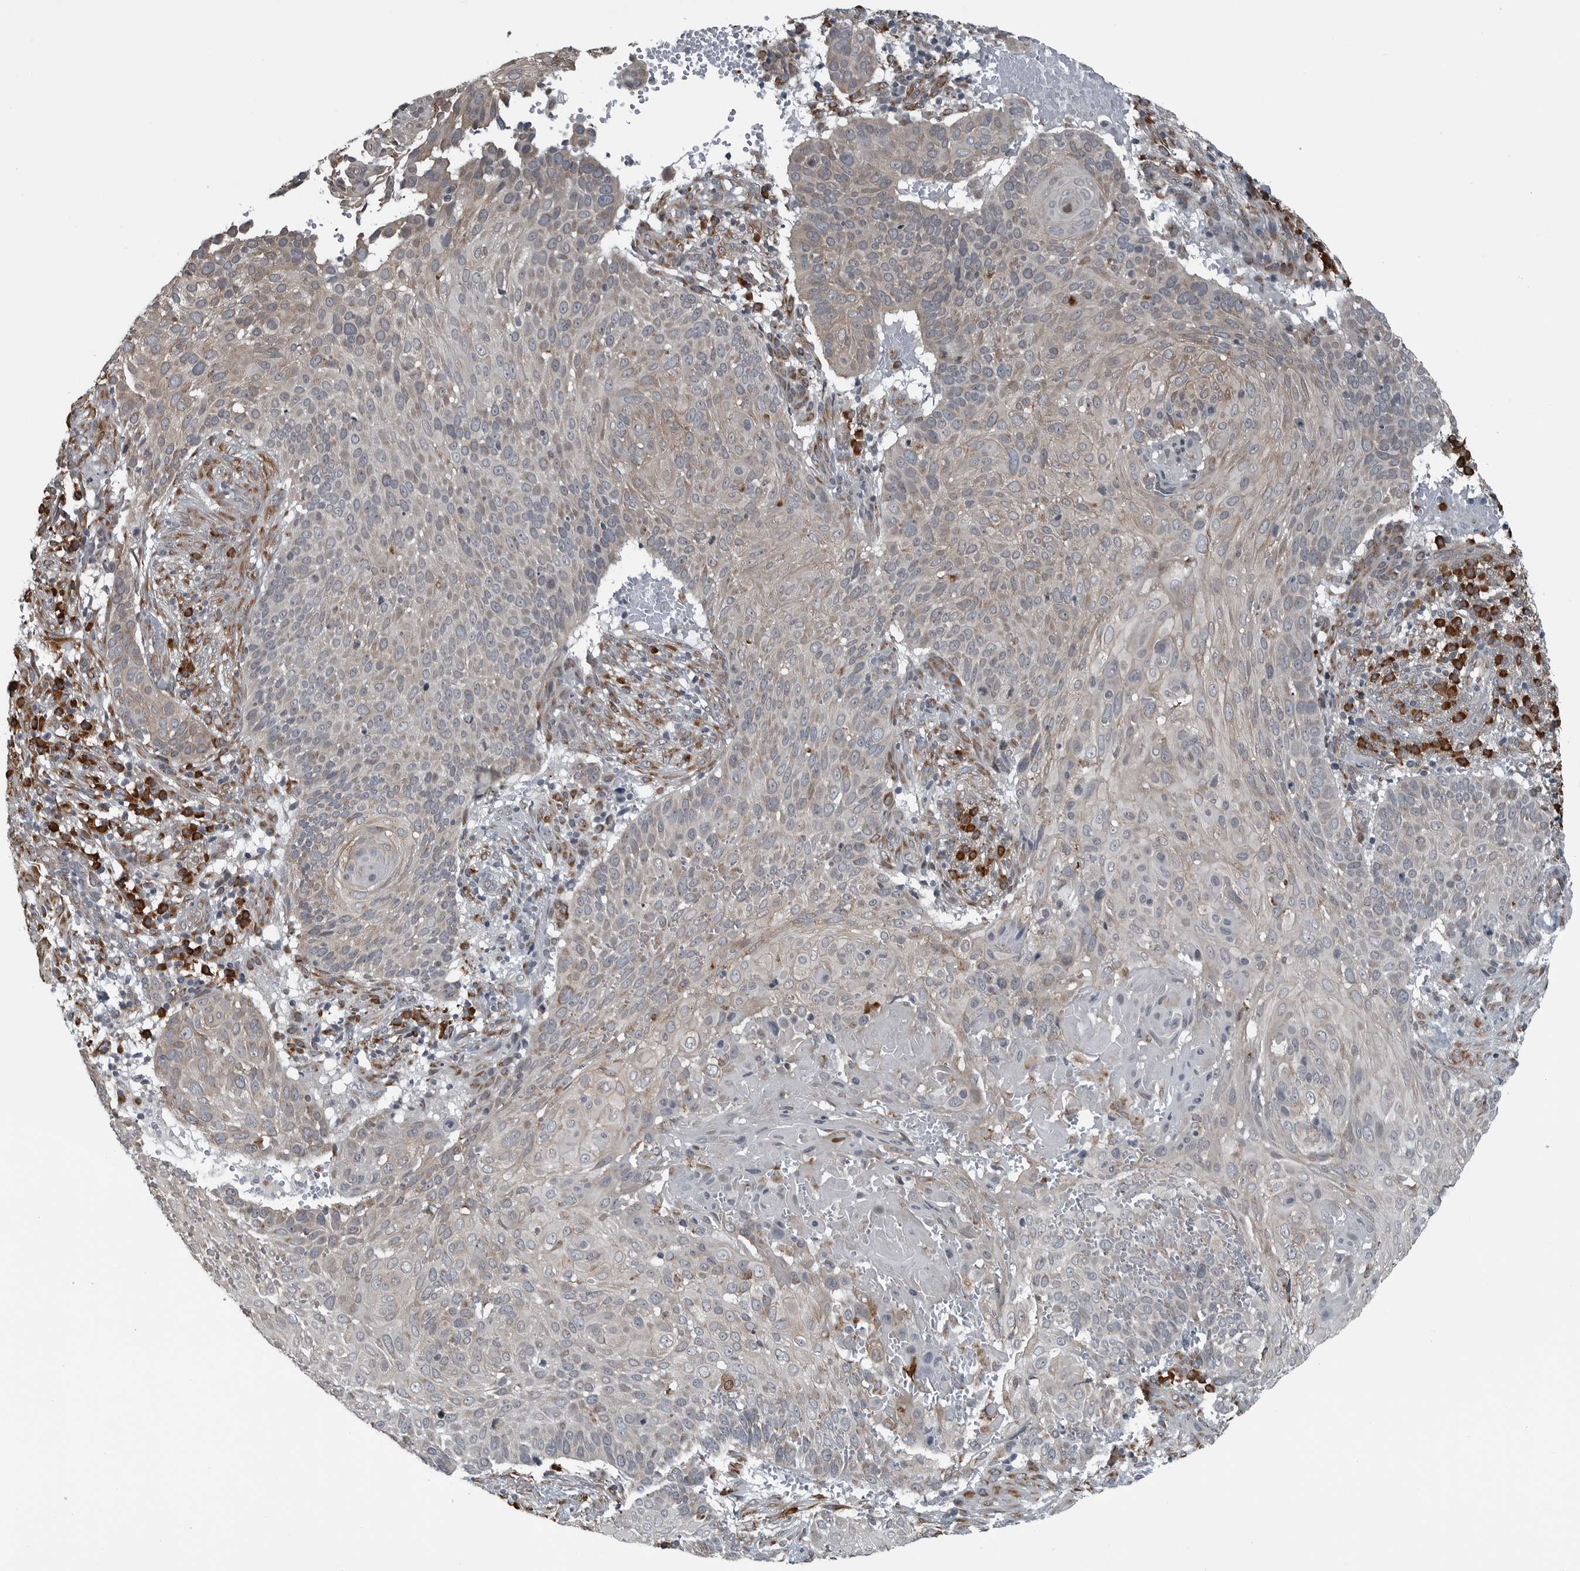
{"staining": {"intensity": "weak", "quantity": "<25%", "location": "cytoplasmic/membranous"}, "tissue": "cervical cancer", "cell_type": "Tumor cells", "image_type": "cancer", "snomed": [{"axis": "morphology", "description": "Squamous cell carcinoma, NOS"}, {"axis": "topography", "description": "Cervix"}], "caption": "An IHC photomicrograph of cervical cancer (squamous cell carcinoma) is shown. There is no staining in tumor cells of cervical cancer (squamous cell carcinoma).", "gene": "CEP85", "patient": {"sex": "female", "age": 74}}